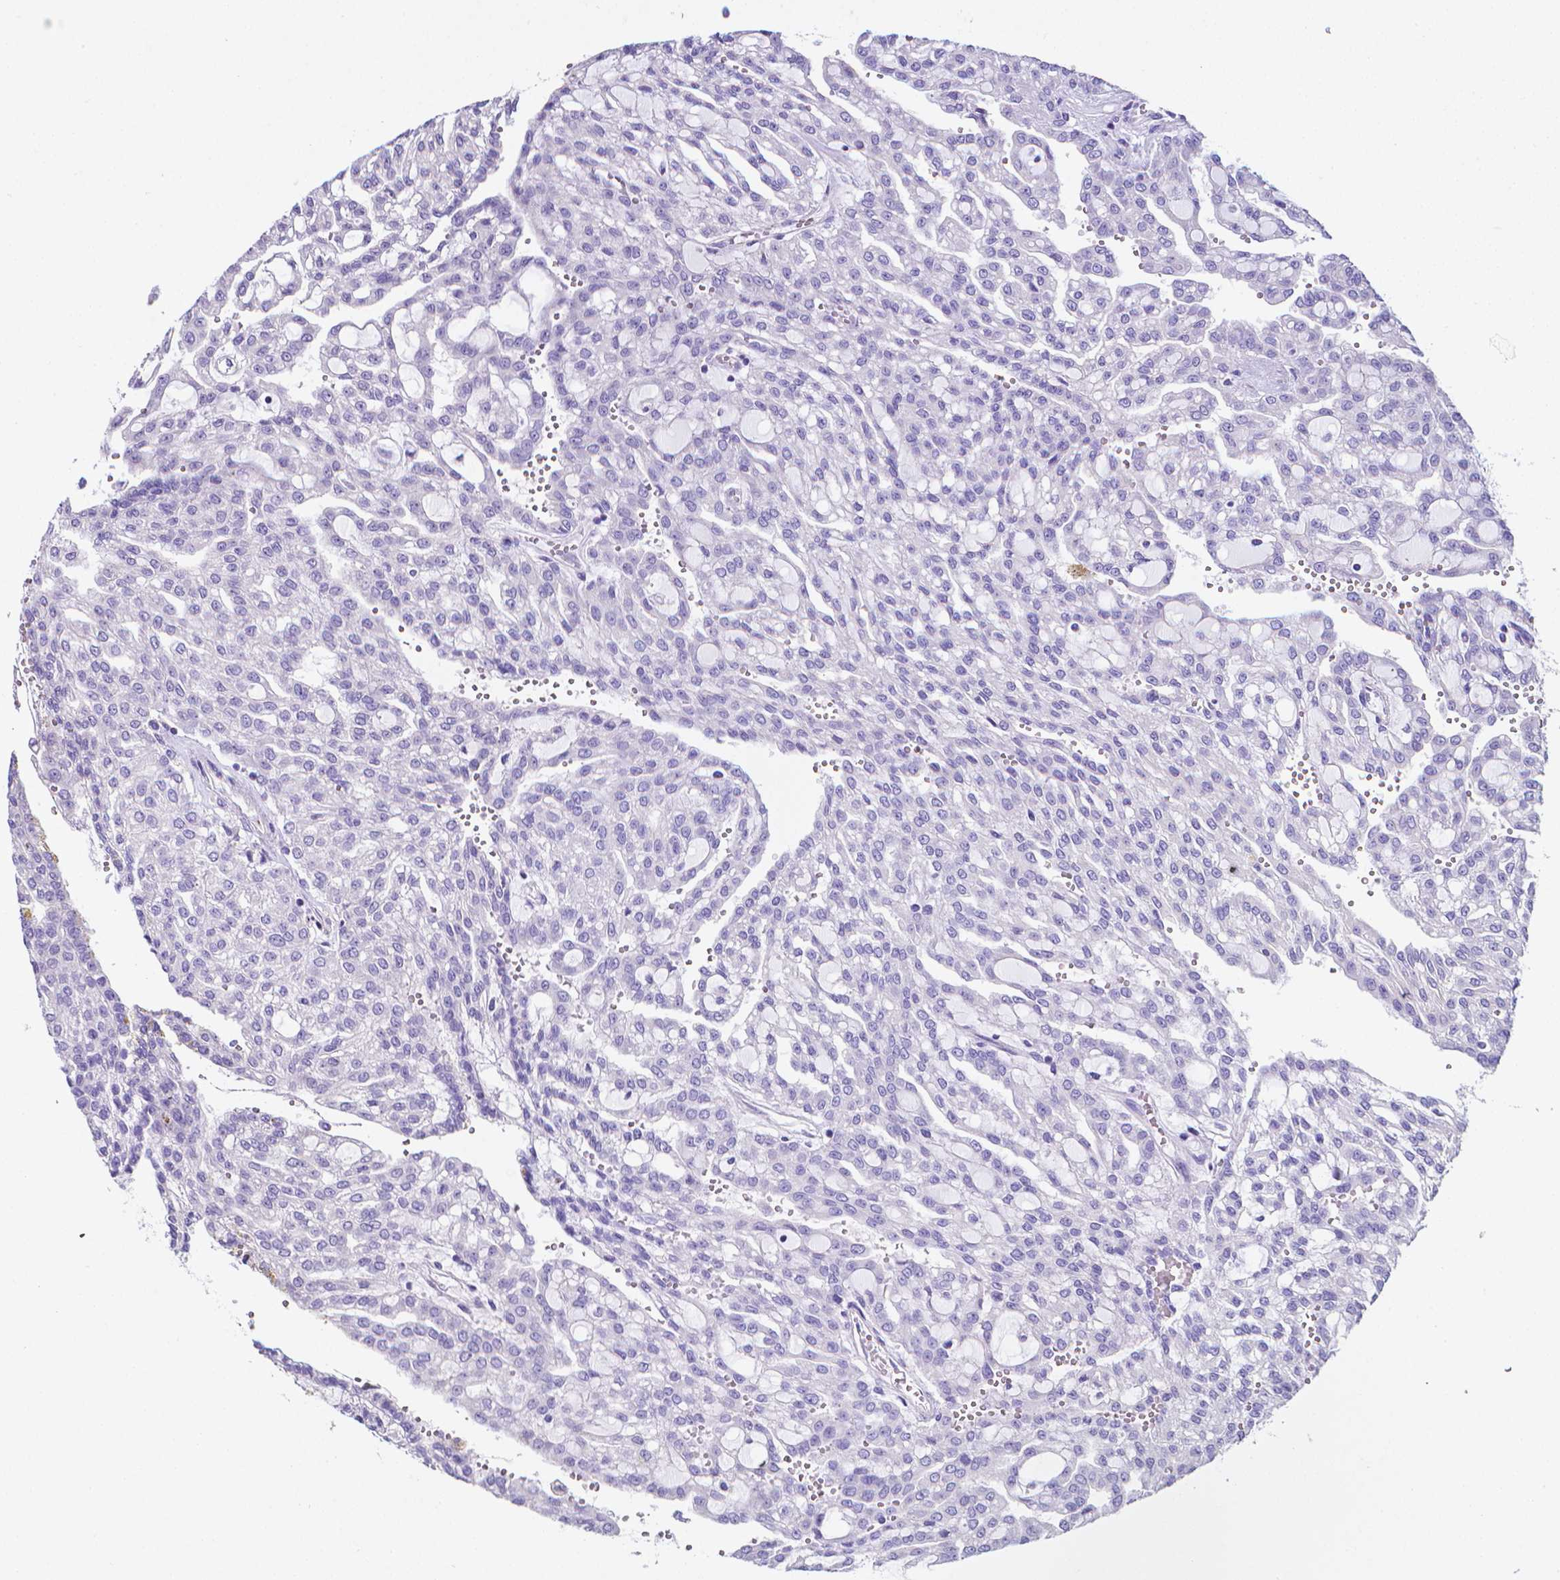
{"staining": {"intensity": "negative", "quantity": "none", "location": "none"}, "tissue": "renal cancer", "cell_type": "Tumor cells", "image_type": "cancer", "snomed": [{"axis": "morphology", "description": "Adenocarcinoma, NOS"}, {"axis": "topography", "description": "Kidney"}], "caption": "Renal cancer was stained to show a protein in brown. There is no significant staining in tumor cells.", "gene": "LRRC73", "patient": {"sex": "male", "age": 63}}